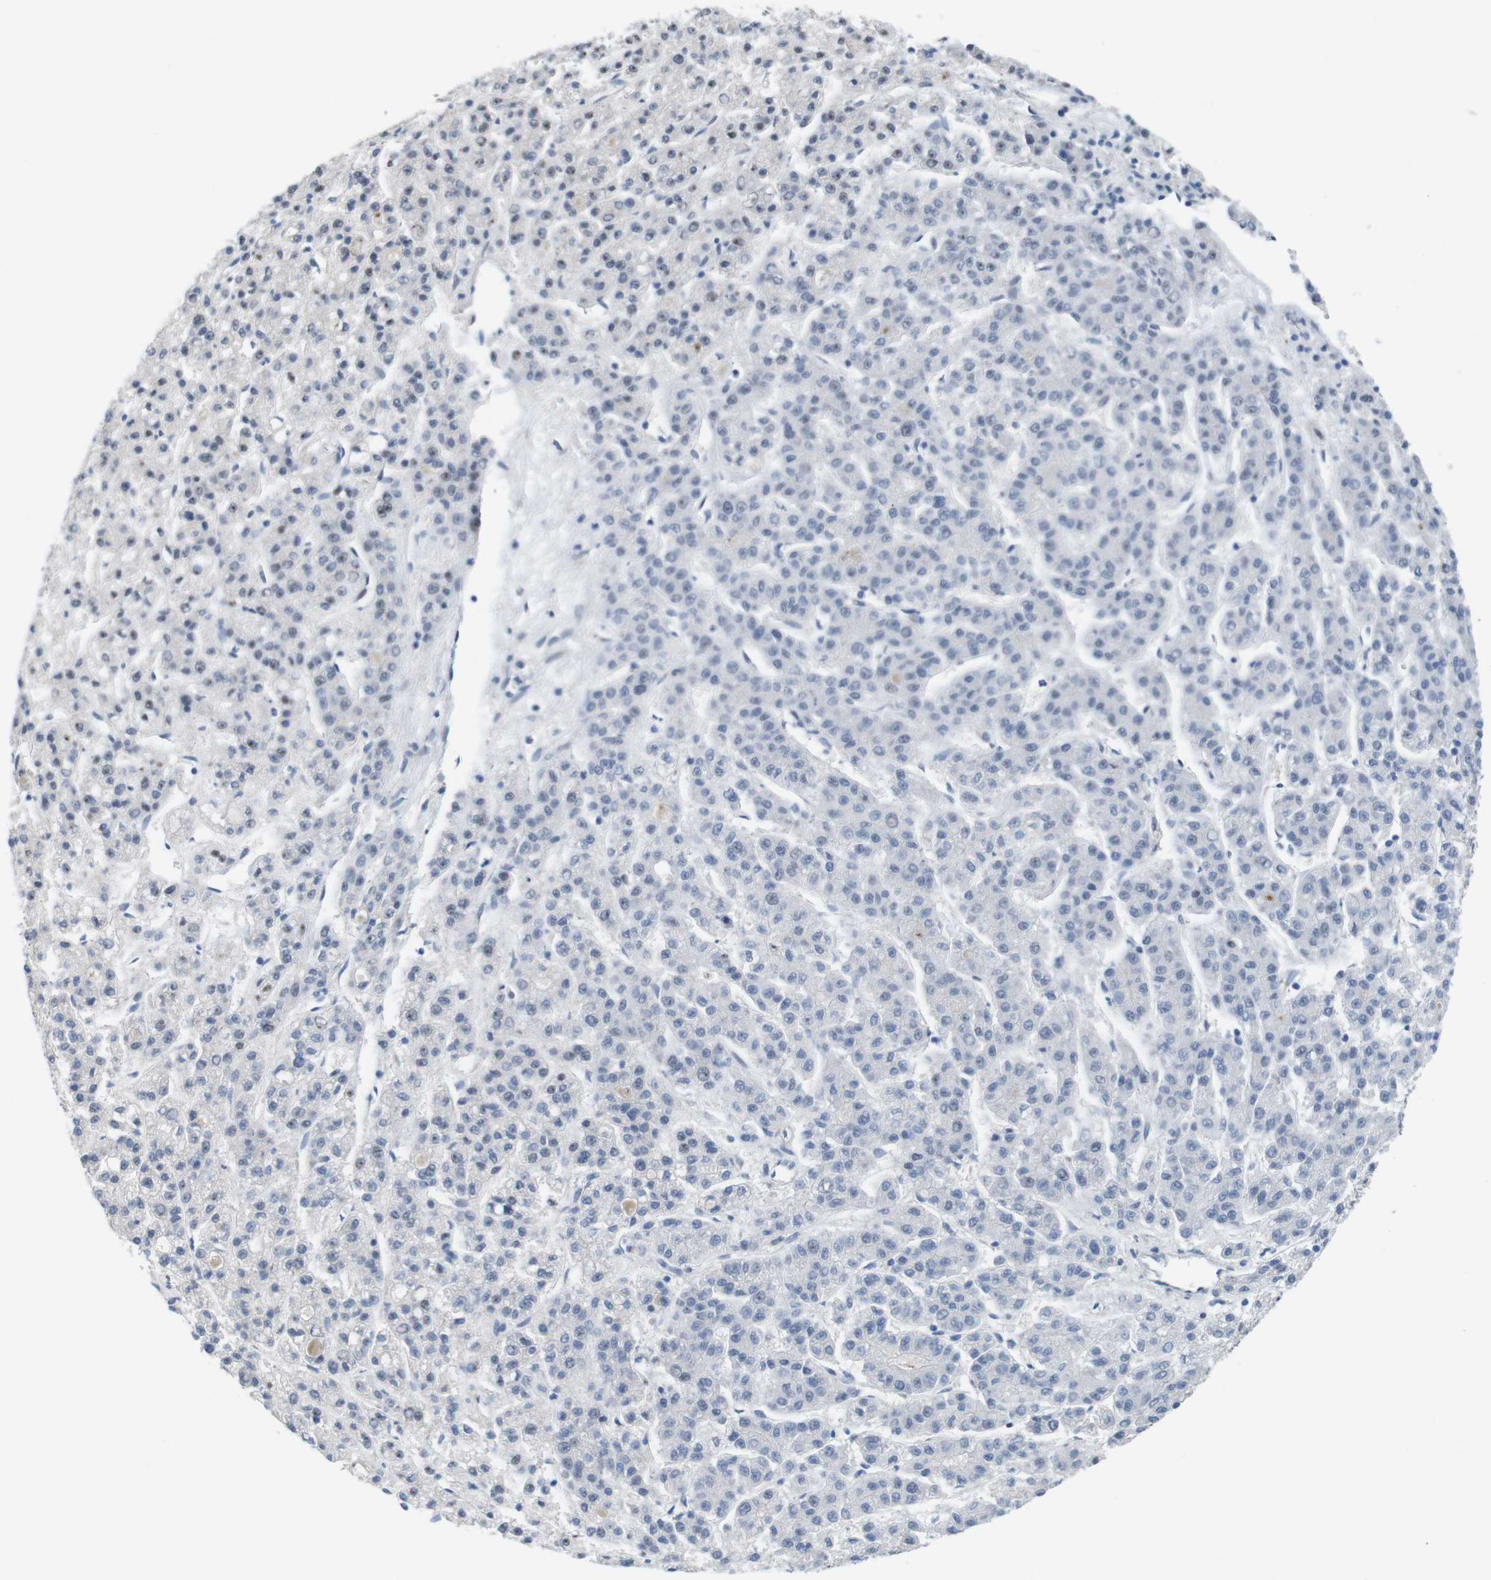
{"staining": {"intensity": "negative", "quantity": "none", "location": "none"}, "tissue": "liver cancer", "cell_type": "Tumor cells", "image_type": "cancer", "snomed": [{"axis": "morphology", "description": "Carcinoma, Hepatocellular, NOS"}, {"axis": "topography", "description": "Liver"}], "caption": "Tumor cells show no significant protein positivity in liver hepatocellular carcinoma.", "gene": "SMCO2", "patient": {"sex": "male", "age": 70}}